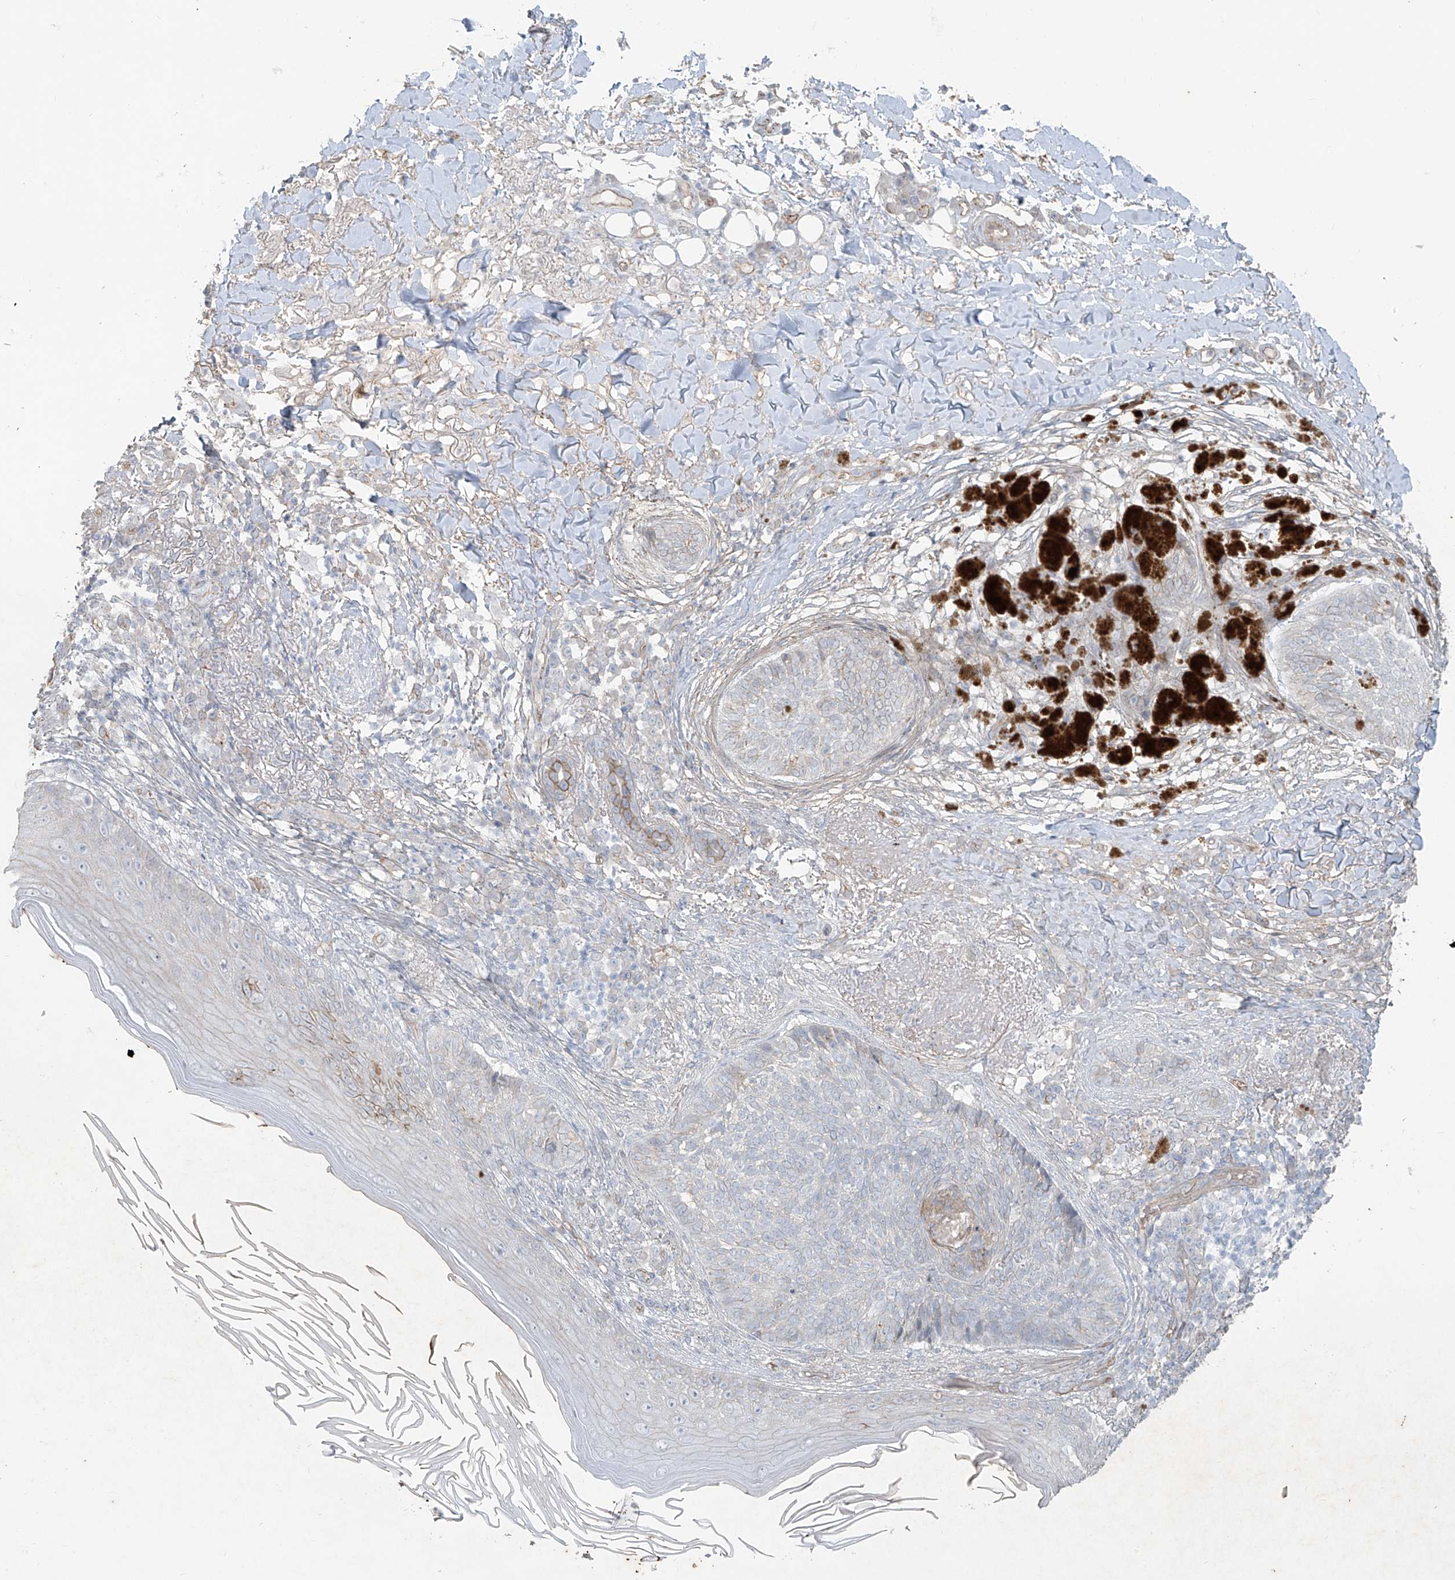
{"staining": {"intensity": "negative", "quantity": "none", "location": "none"}, "tissue": "skin cancer", "cell_type": "Tumor cells", "image_type": "cancer", "snomed": [{"axis": "morphology", "description": "Basal cell carcinoma"}, {"axis": "topography", "description": "Skin"}], "caption": "Immunohistochemical staining of human skin cancer exhibits no significant expression in tumor cells. (IHC, brightfield microscopy, high magnification).", "gene": "TUBE1", "patient": {"sex": "male", "age": 85}}